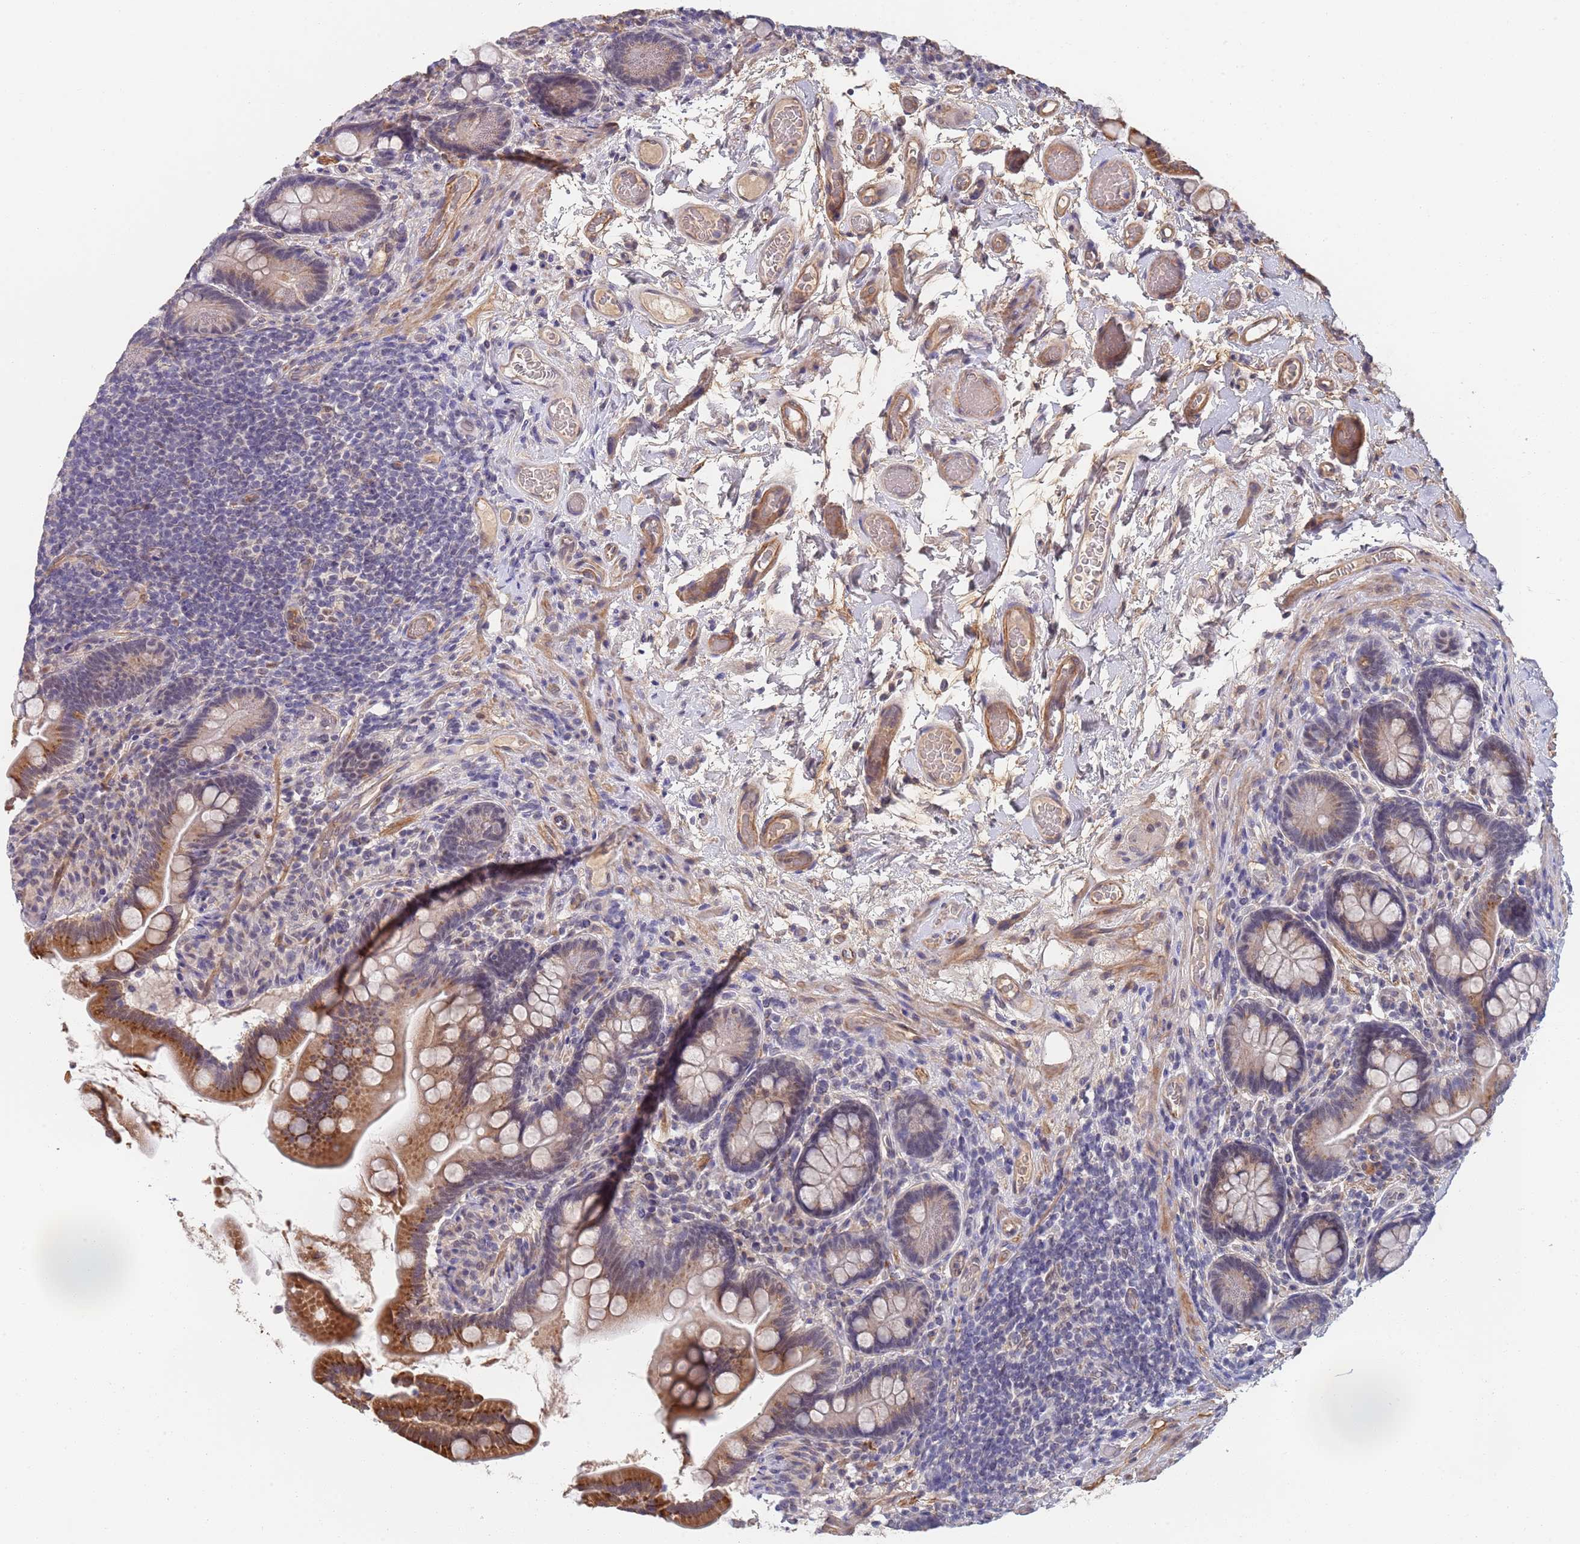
{"staining": {"intensity": "strong", "quantity": "25%-75%", "location": "cytoplasmic/membranous"}, "tissue": "small intestine", "cell_type": "Glandular cells", "image_type": "normal", "snomed": [{"axis": "morphology", "description": "Normal tissue, NOS"}, {"axis": "topography", "description": "Small intestine"}], "caption": "The immunohistochemical stain highlights strong cytoplasmic/membranous staining in glandular cells of unremarkable small intestine. (Brightfield microscopy of DAB IHC at high magnification).", "gene": "B4GALT4", "patient": {"sex": "female", "age": 64}}